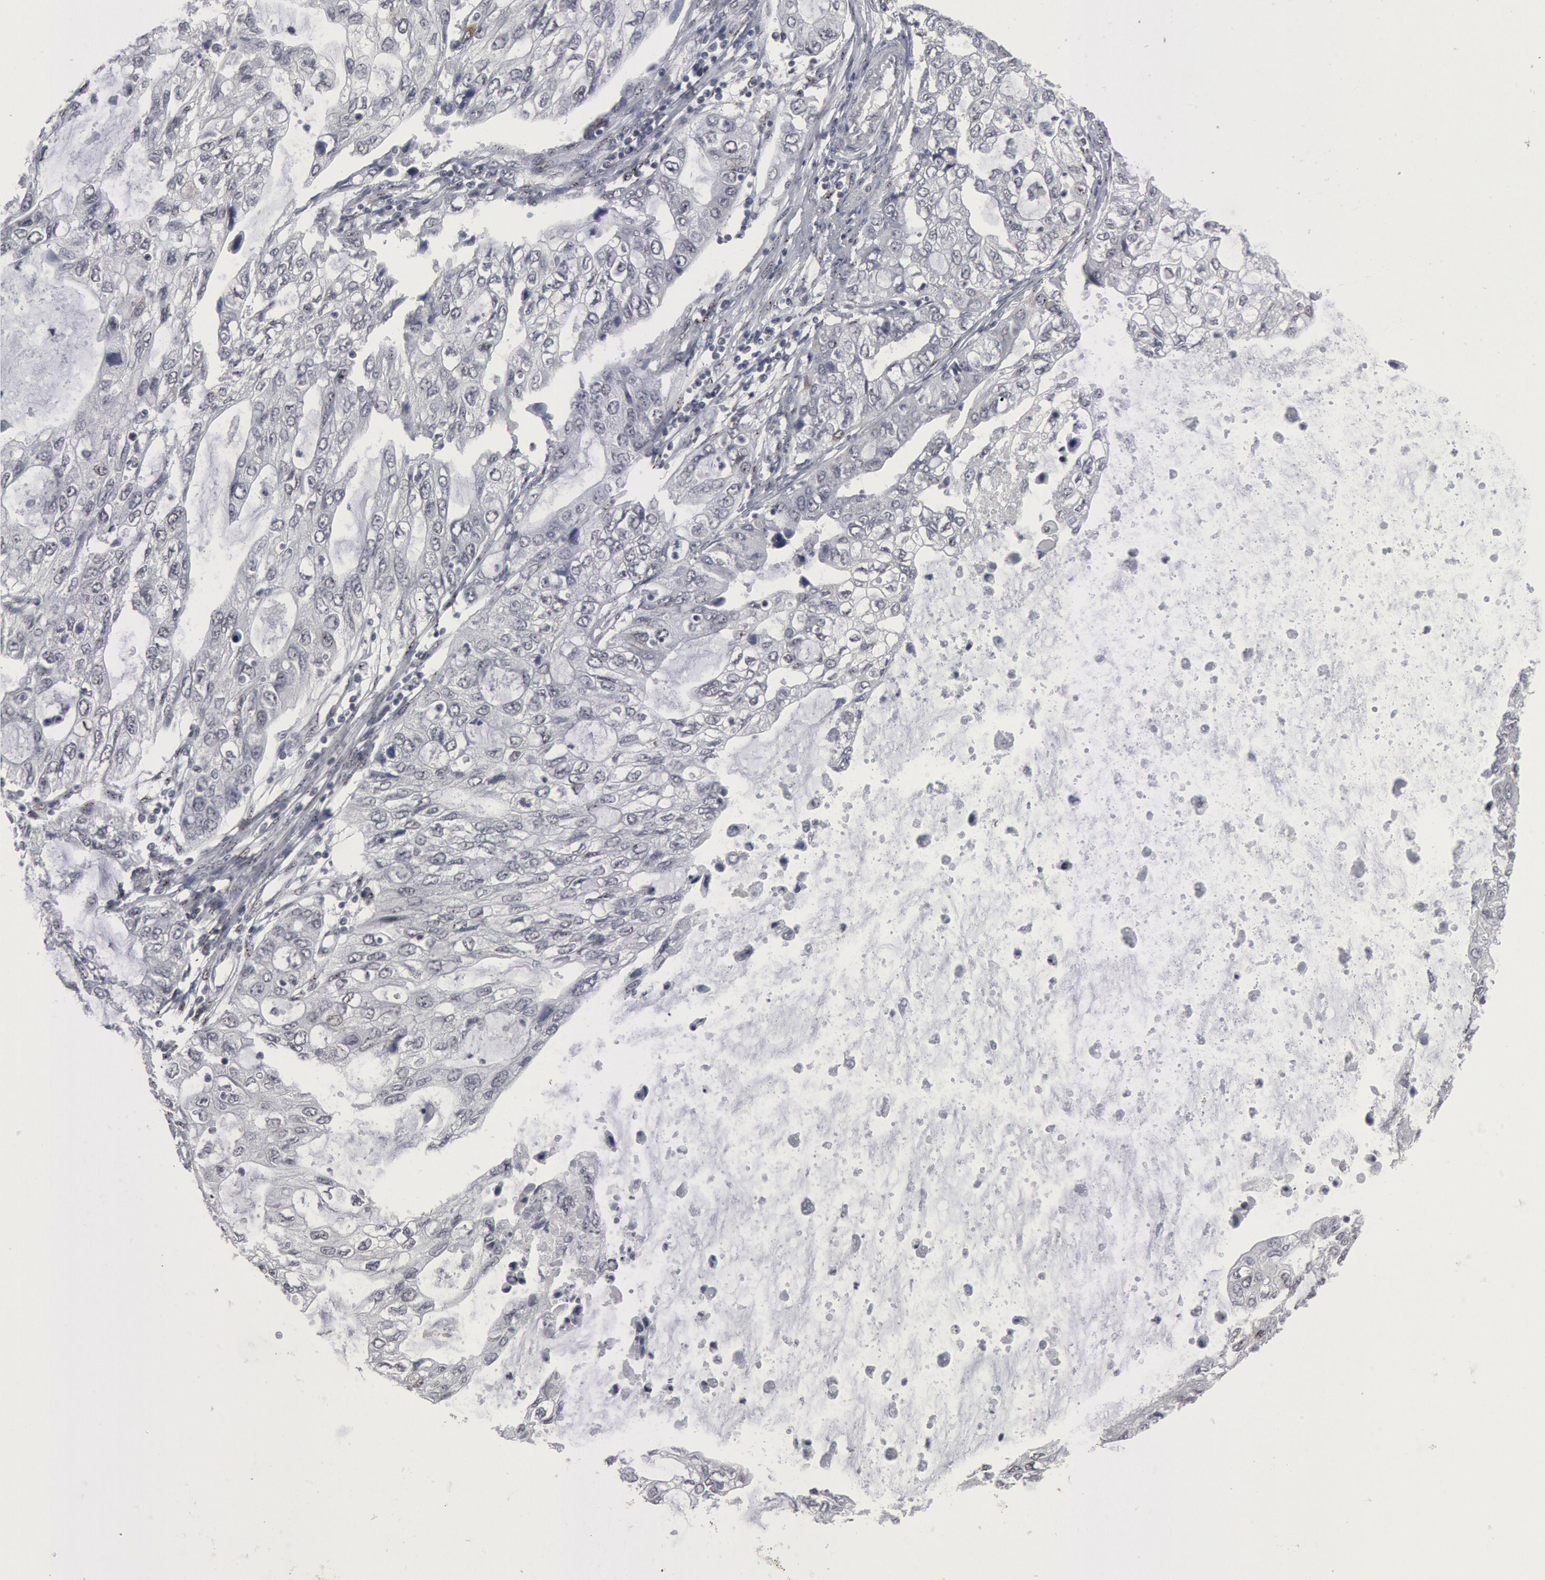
{"staining": {"intensity": "negative", "quantity": "none", "location": "none"}, "tissue": "stomach cancer", "cell_type": "Tumor cells", "image_type": "cancer", "snomed": [{"axis": "morphology", "description": "Adenocarcinoma, NOS"}, {"axis": "topography", "description": "Stomach, upper"}], "caption": "This is an IHC histopathology image of human adenocarcinoma (stomach). There is no positivity in tumor cells.", "gene": "FOXO1", "patient": {"sex": "female", "age": 52}}